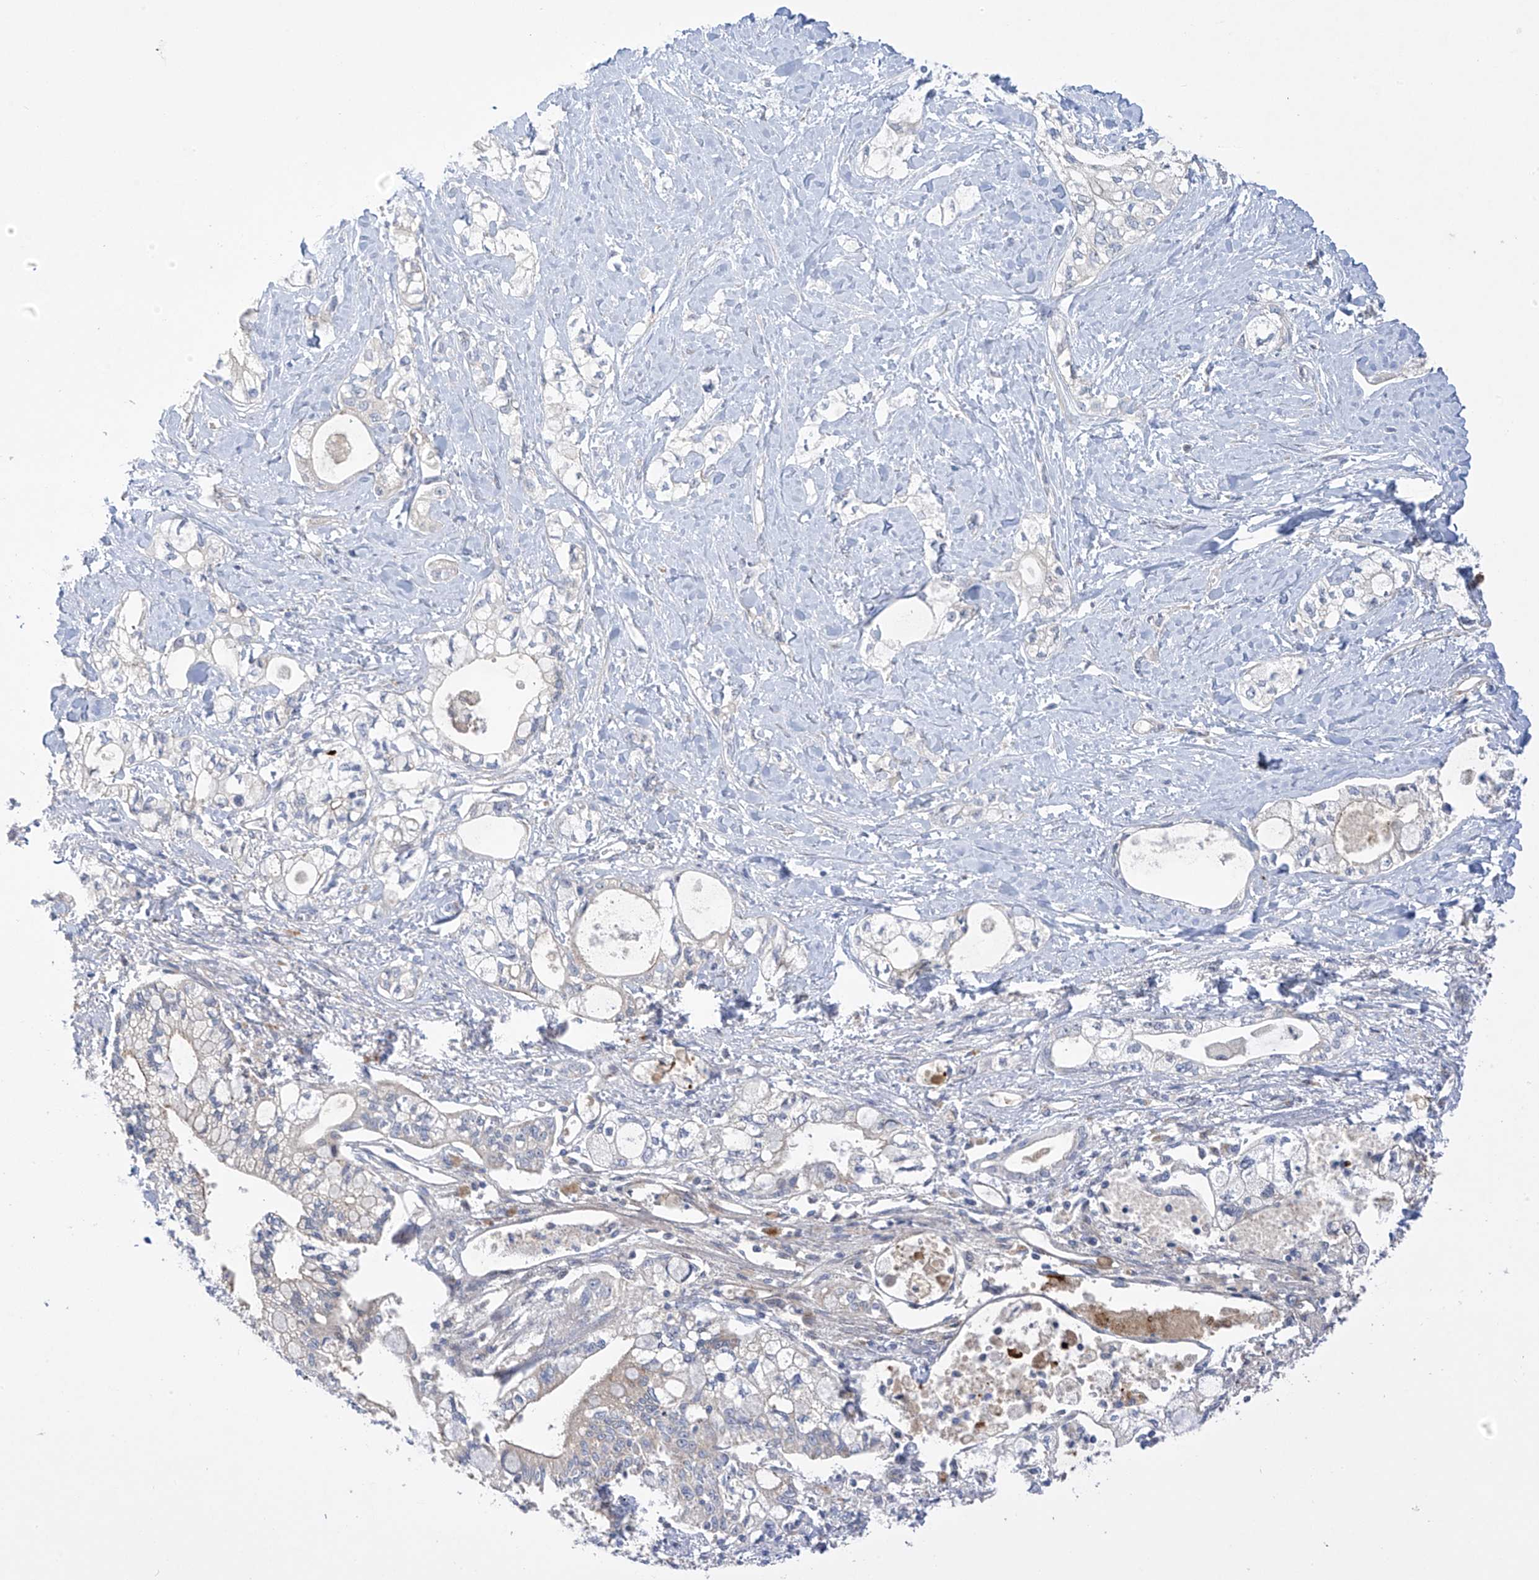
{"staining": {"intensity": "negative", "quantity": "none", "location": "none"}, "tissue": "pancreatic cancer", "cell_type": "Tumor cells", "image_type": "cancer", "snomed": [{"axis": "morphology", "description": "Adenocarcinoma, NOS"}, {"axis": "topography", "description": "Pancreas"}], "caption": "Immunohistochemistry (IHC) photomicrograph of neoplastic tissue: pancreatic adenocarcinoma stained with DAB (3,3'-diaminobenzidine) displays no significant protein positivity in tumor cells.", "gene": "ZNF641", "patient": {"sex": "male", "age": 70}}